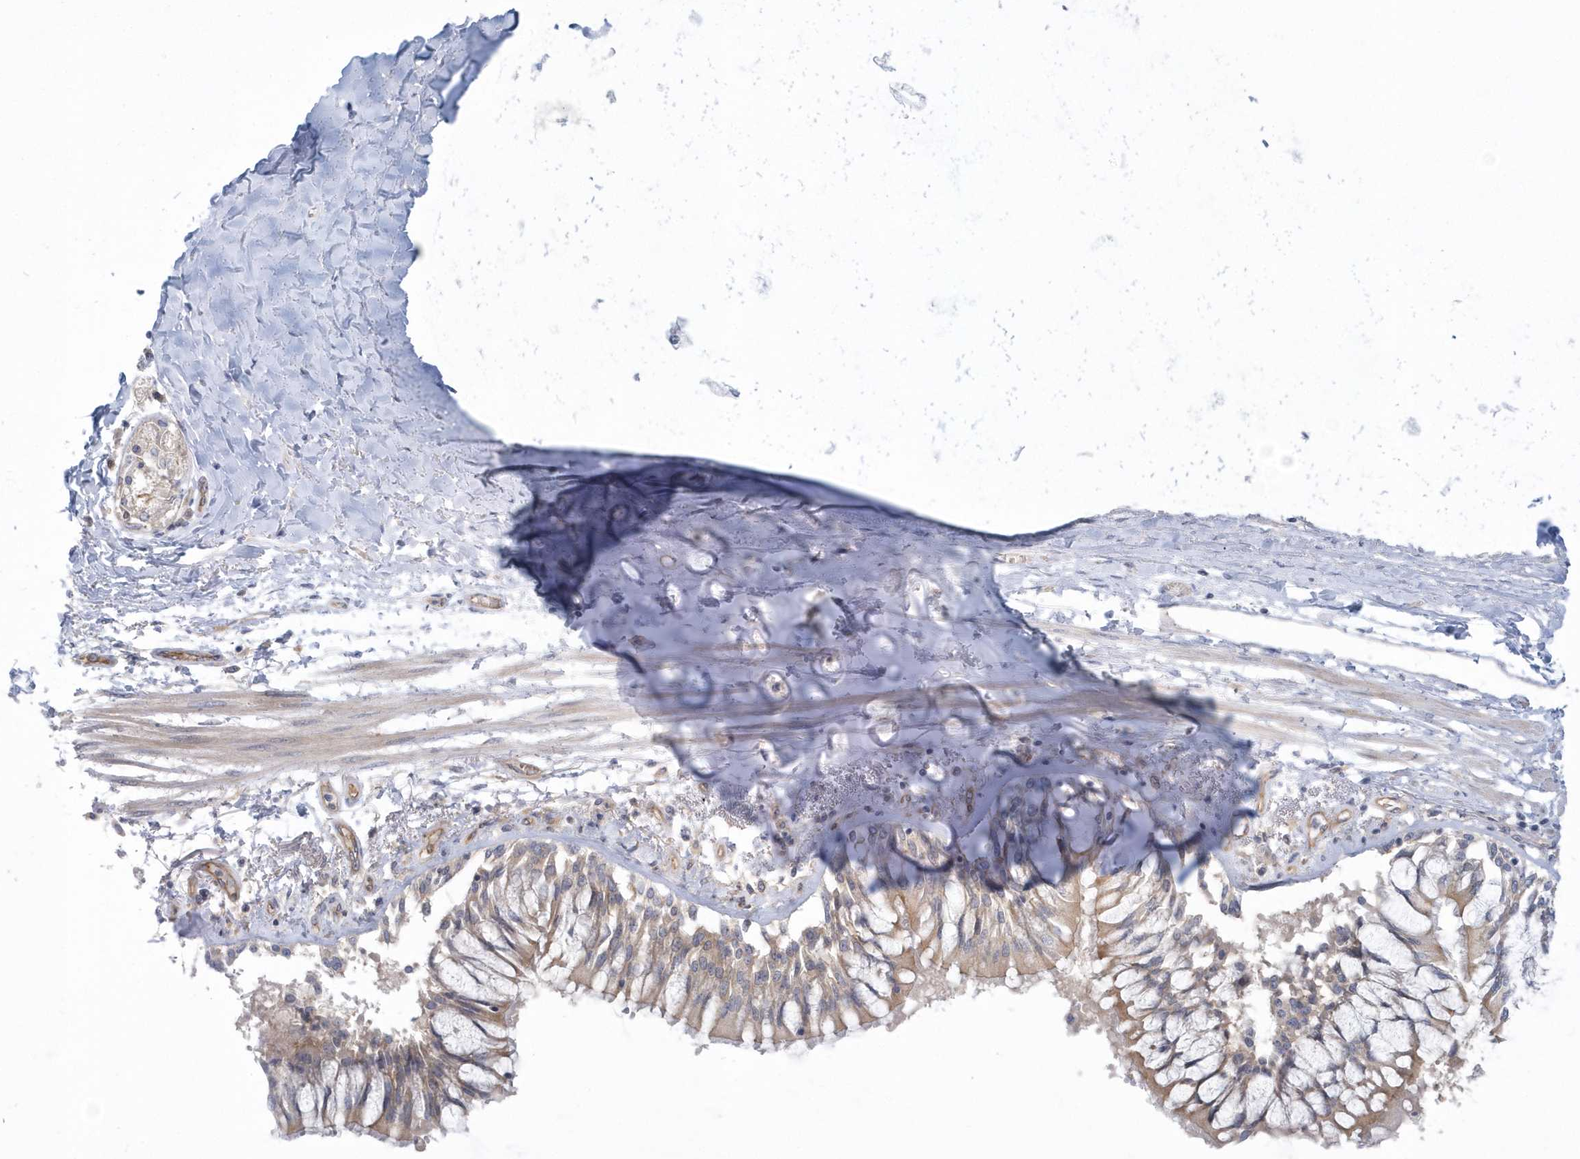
{"staining": {"intensity": "negative", "quantity": "none", "location": "none"}, "tissue": "adipose tissue", "cell_type": "Adipocytes", "image_type": "normal", "snomed": [{"axis": "morphology", "description": "Normal tissue, NOS"}, {"axis": "topography", "description": "Cartilage tissue"}, {"axis": "topography", "description": "Bronchus"}, {"axis": "topography", "description": "Lung"}, {"axis": "topography", "description": "Peripheral nerve tissue"}], "caption": "Histopathology image shows no significant protein expression in adipocytes of normal adipose tissue.", "gene": "RAI14", "patient": {"sex": "female", "age": 49}}